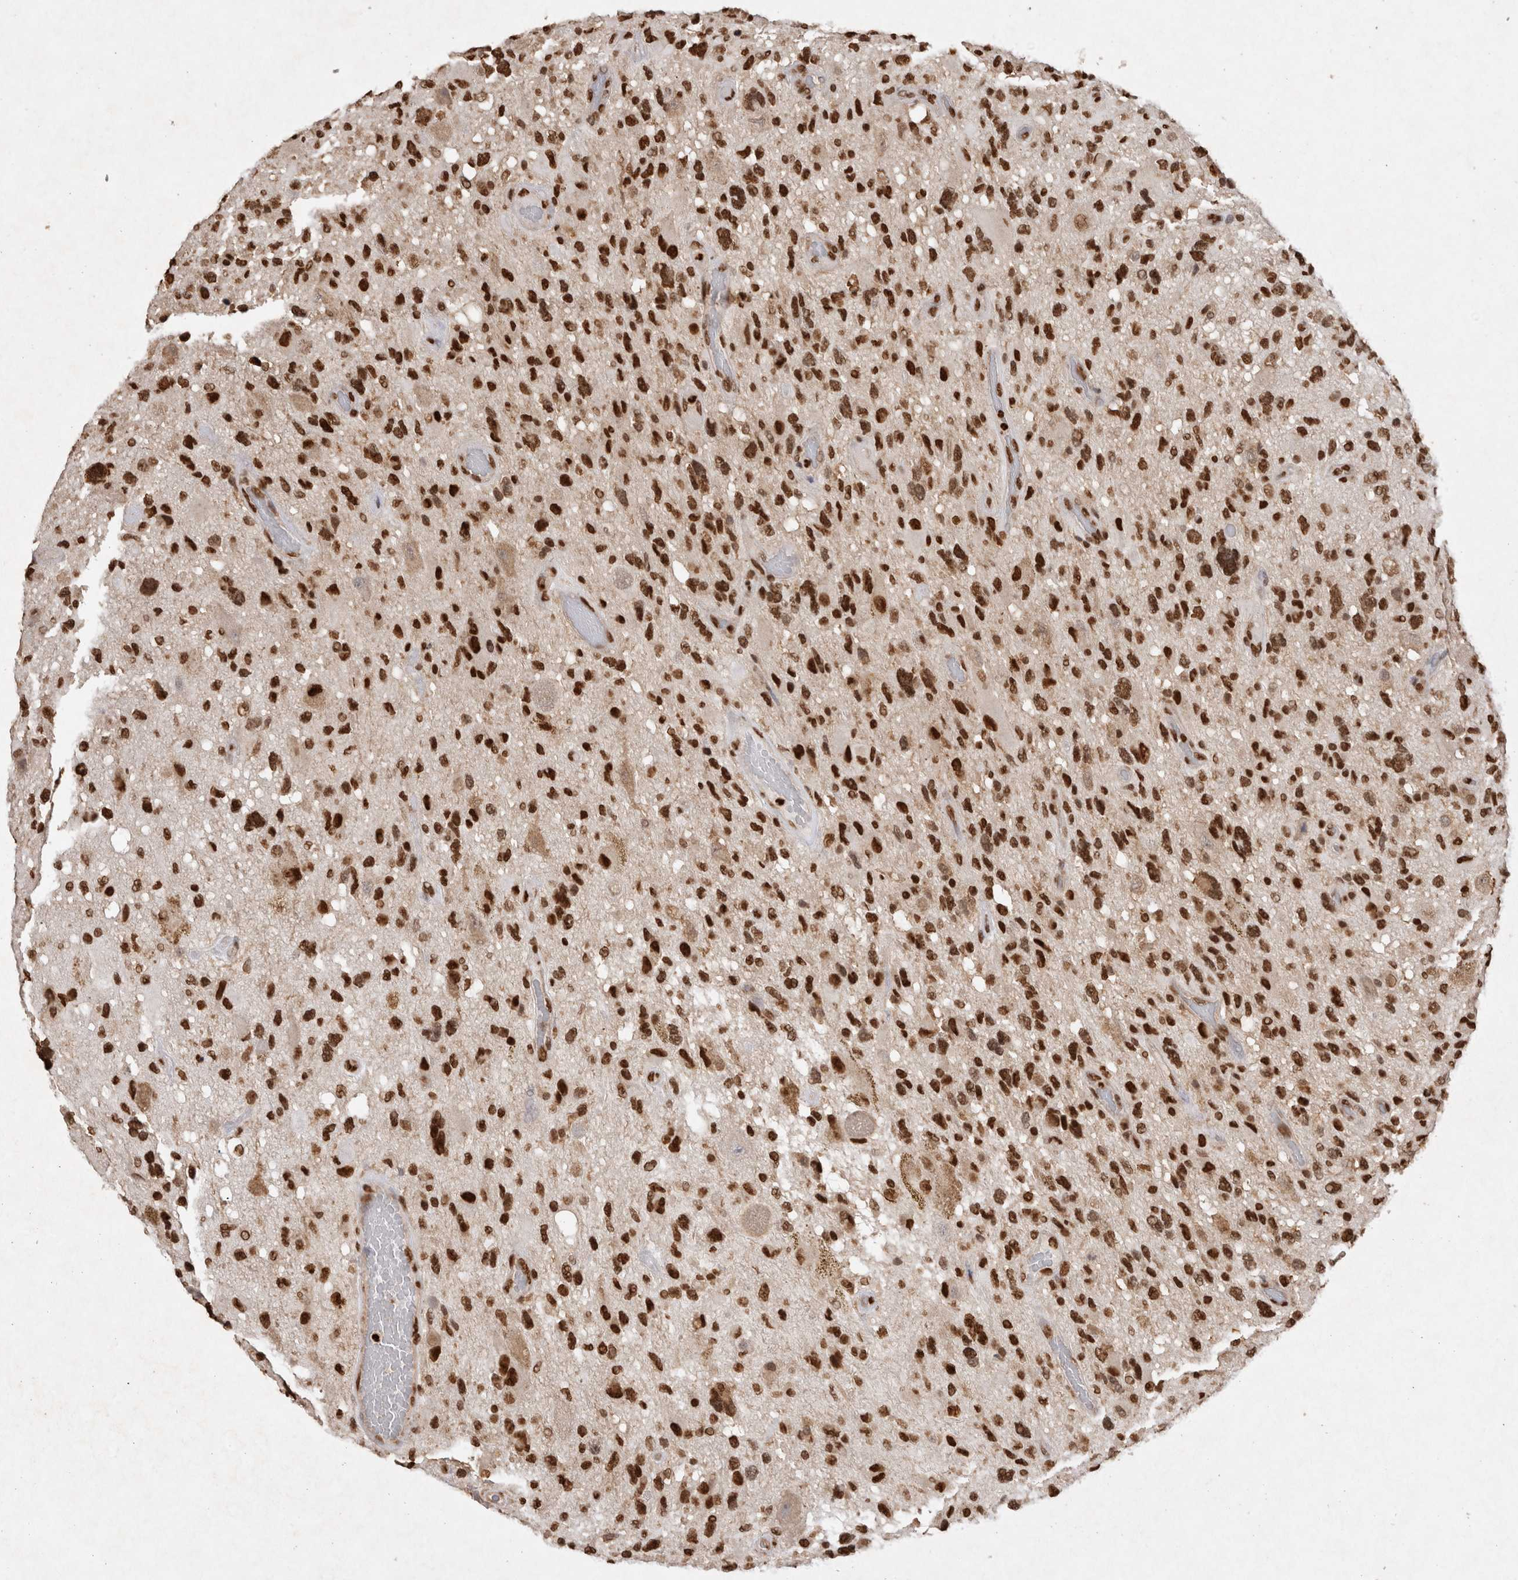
{"staining": {"intensity": "strong", "quantity": ">75%", "location": "nuclear"}, "tissue": "glioma", "cell_type": "Tumor cells", "image_type": "cancer", "snomed": [{"axis": "morphology", "description": "Glioma, malignant, High grade"}, {"axis": "topography", "description": "Brain"}], "caption": "This histopathology image reveals immunohistochemistry staining of human glioma, with high strong nuclear positivity in approximately >75% of tumor cells.", "gene": "HDGF", "patient": {"sex": "male", "age": 33}}